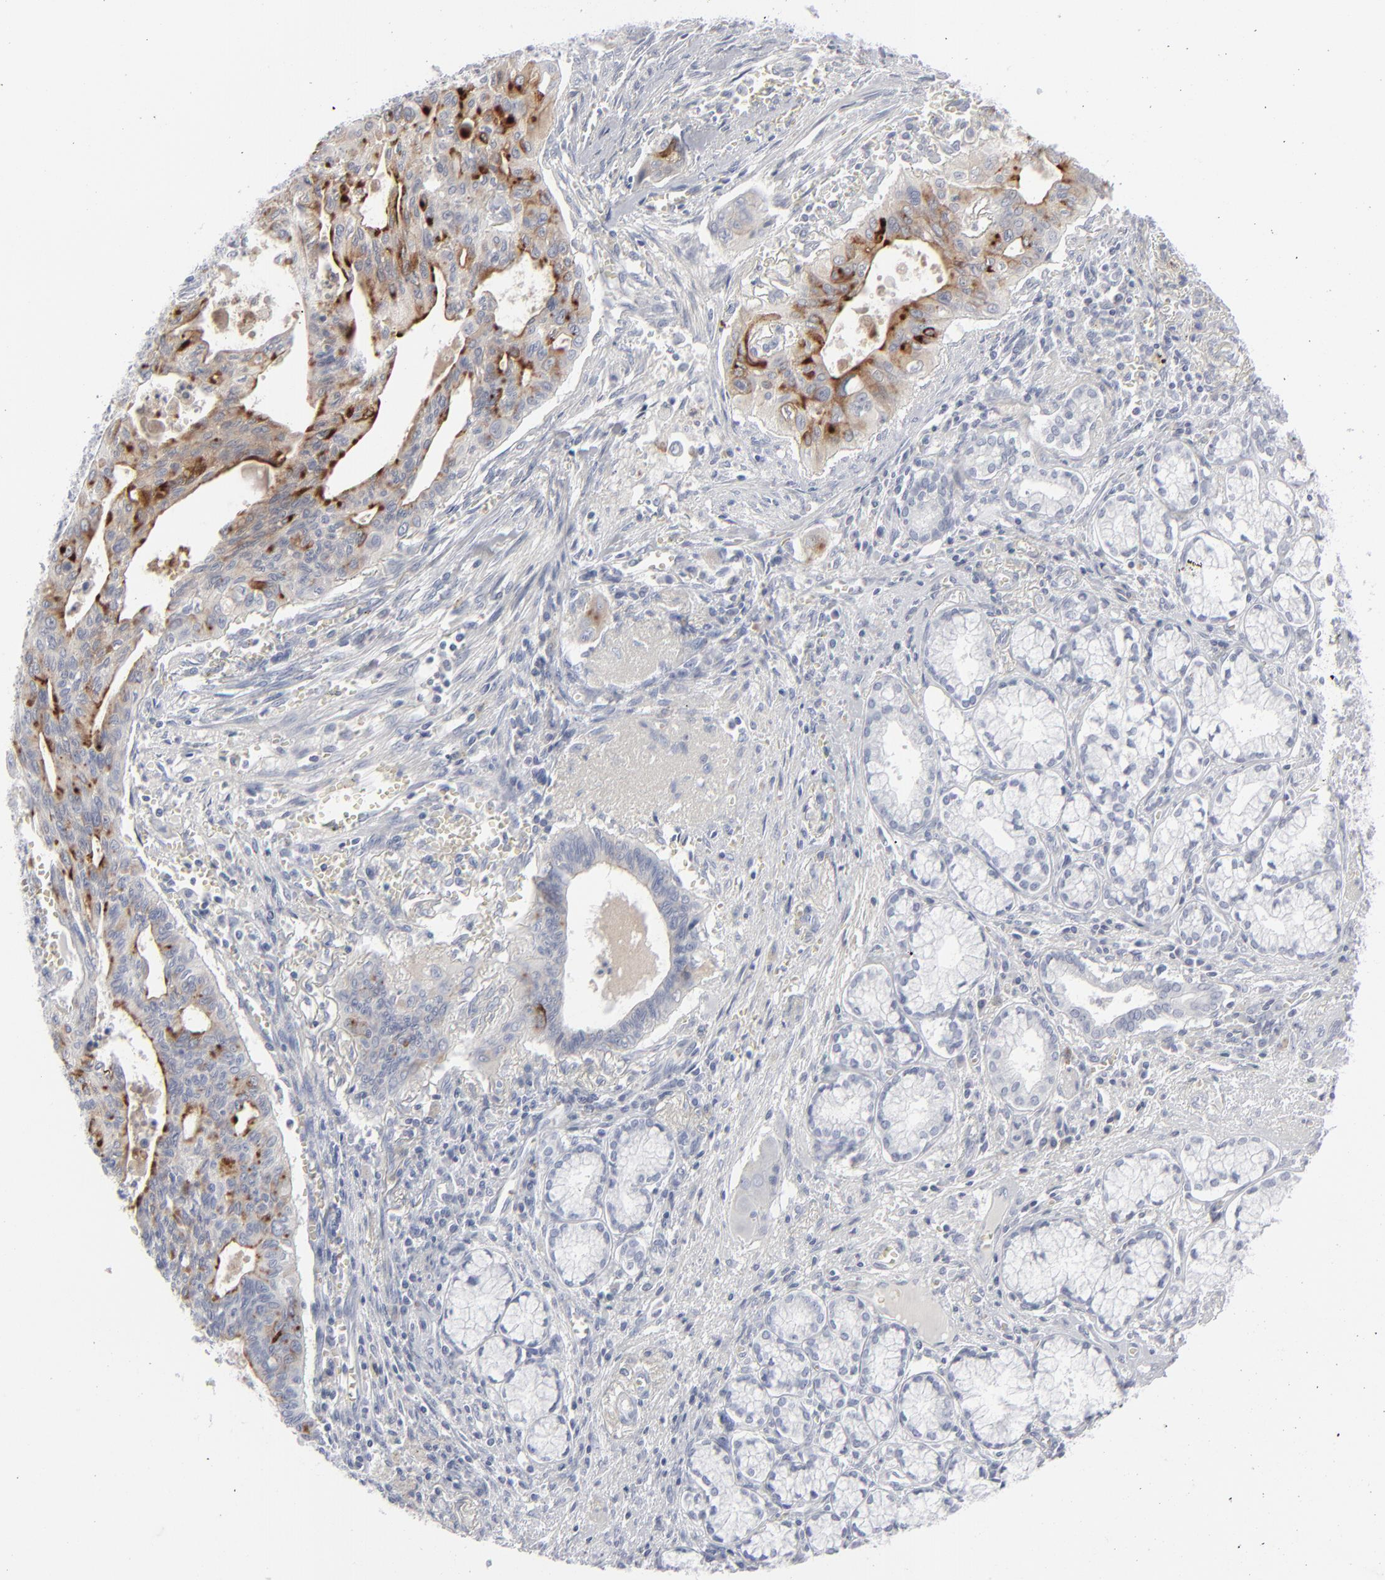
{"staining": {"intensity": "strong", "quantity": "25%-75%", "location": "cytoplasmic/membranous"}, "tissue": "pancreatic cancer", "cell_type": "Tumor cells", "image_type": "cancer", "snomed": [{"axis": "morphology", "description": "Adenocarcinoma, NOS"}, {"axis": "topography", "description": "Pancreas"}], "caption": "IHC of human adenocarcinoma (pancreatic) reveals high levels of strong cytoplasmic/membranous staining in about 25%-75% of tumor cells.", "gene": "MSLN", "patient": {"sex": "male", "age": 77}}